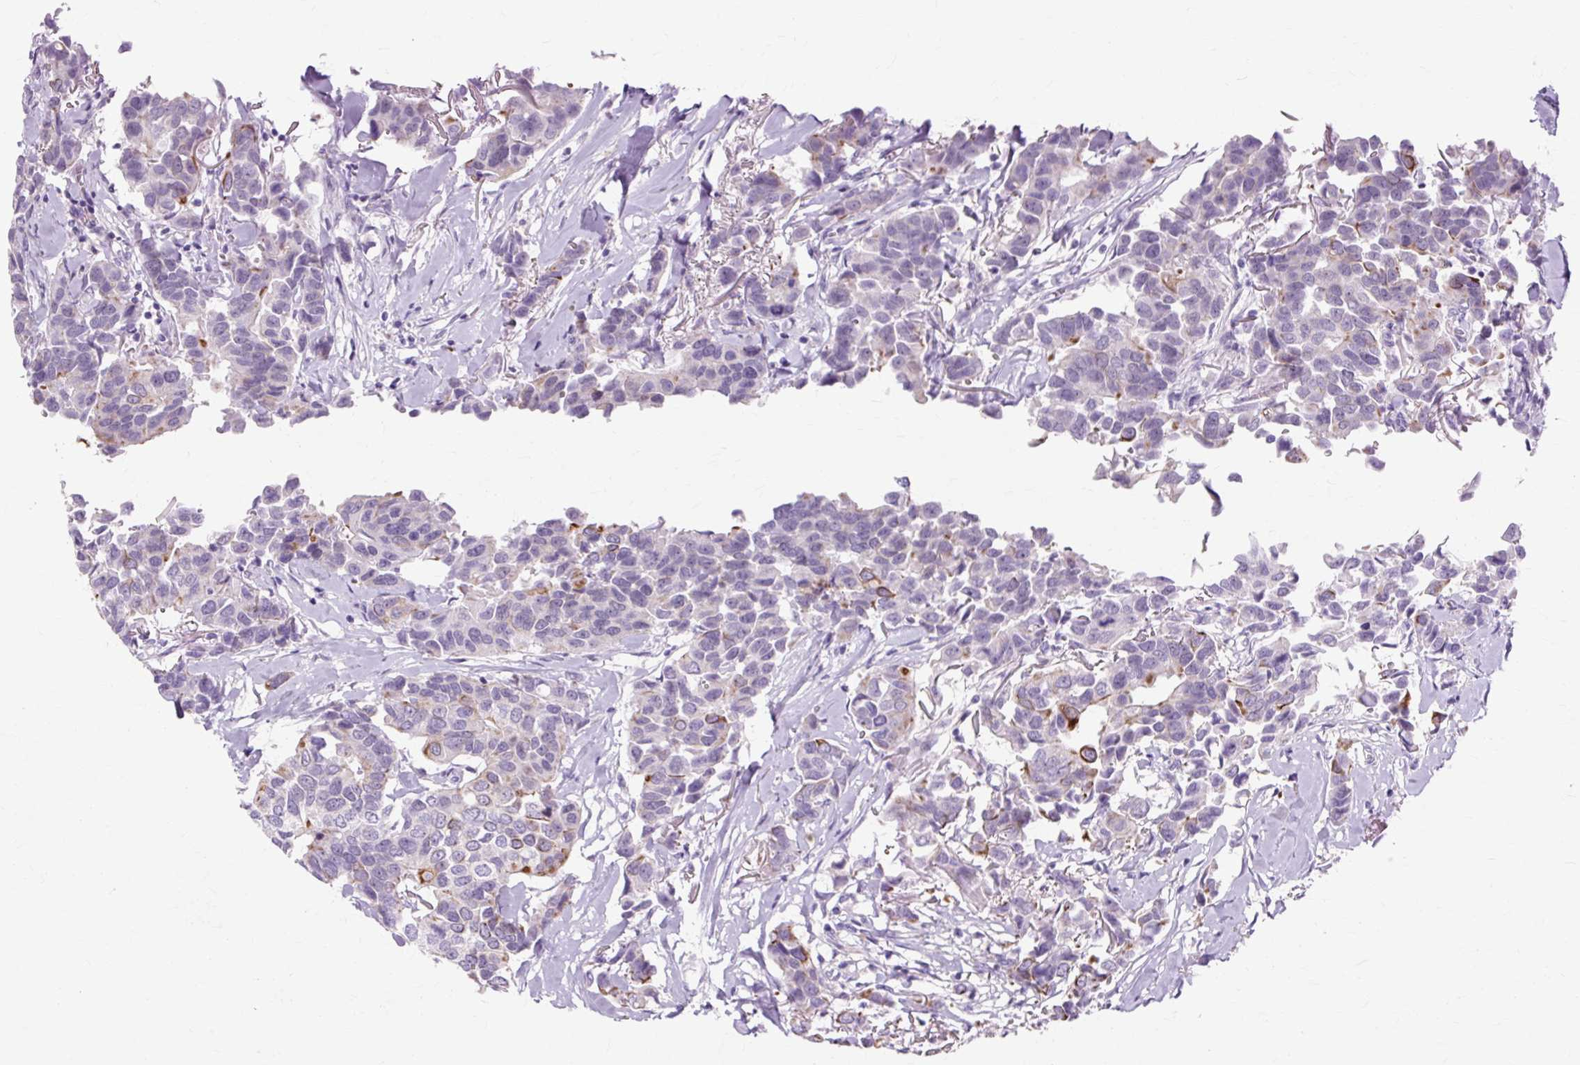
{"staining": {"intensity": "moderate", "quantity": "<25%", "location": "cytoplasmic/membranous"}, "tissue": "breast cancer", "cell_type": "Tumor cells", "image_type": "cancer", "snomed": [{"axis": "morphology", "description": "Duct carcinoma"}, {"axis": "topography", "description": "Breast"}], "caption": "Immunohistochemistry photomicrograph of neoplastic tissue: breast cancer stained using immunohistochemistry (IHC) demonstrates low levels of moderate protein expression localized specifically in the cytoplasmic/membranous of tumor cells, appearing as a cytoplasmic/membranous brown color.", "gene": "IRX2", "patient": {"sex": "female", "age": 80}}